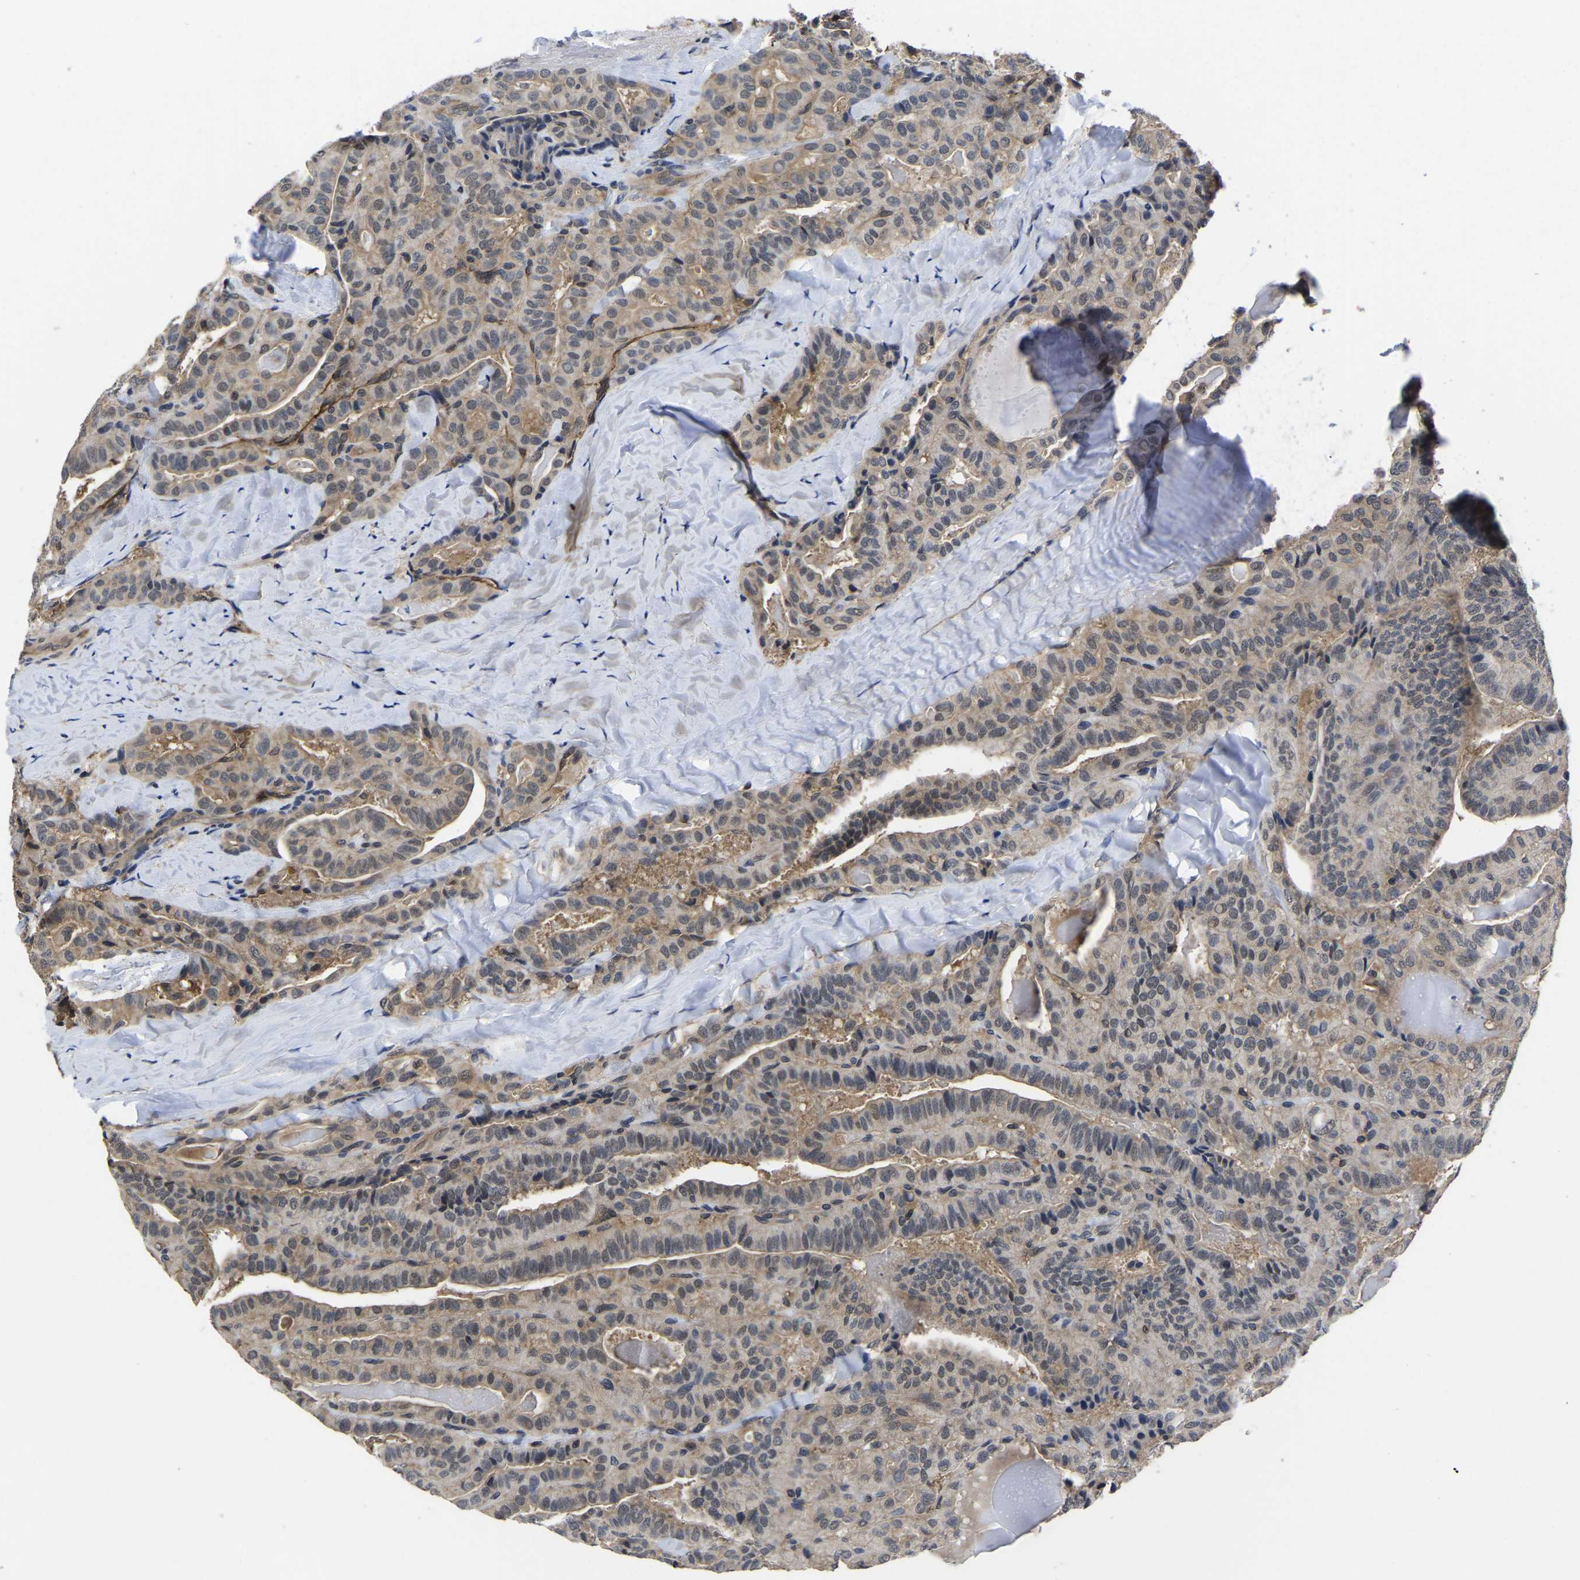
{"staining": {"intensity": "weak", "quantity": "<25%", "location": "cytoplasmic/membranous,nuclear"}, "tissue": "thyroid cancer", "cell_type": "Tumor cells", "image_type": "cancer", "snomed": [{"axis": "morphology", "description": "Papillary adenocarcinoma, NOS"}, {"axis": "topography", "description": "Thyroid gland"}], "caption": "Immunohistochemical staining of human thyroid cancer (papillary adenocarcinoma) displays no significant staining in tumor cells.", "gene": "MCOLN2", "patient": {"sex": "male", "age": 77}}